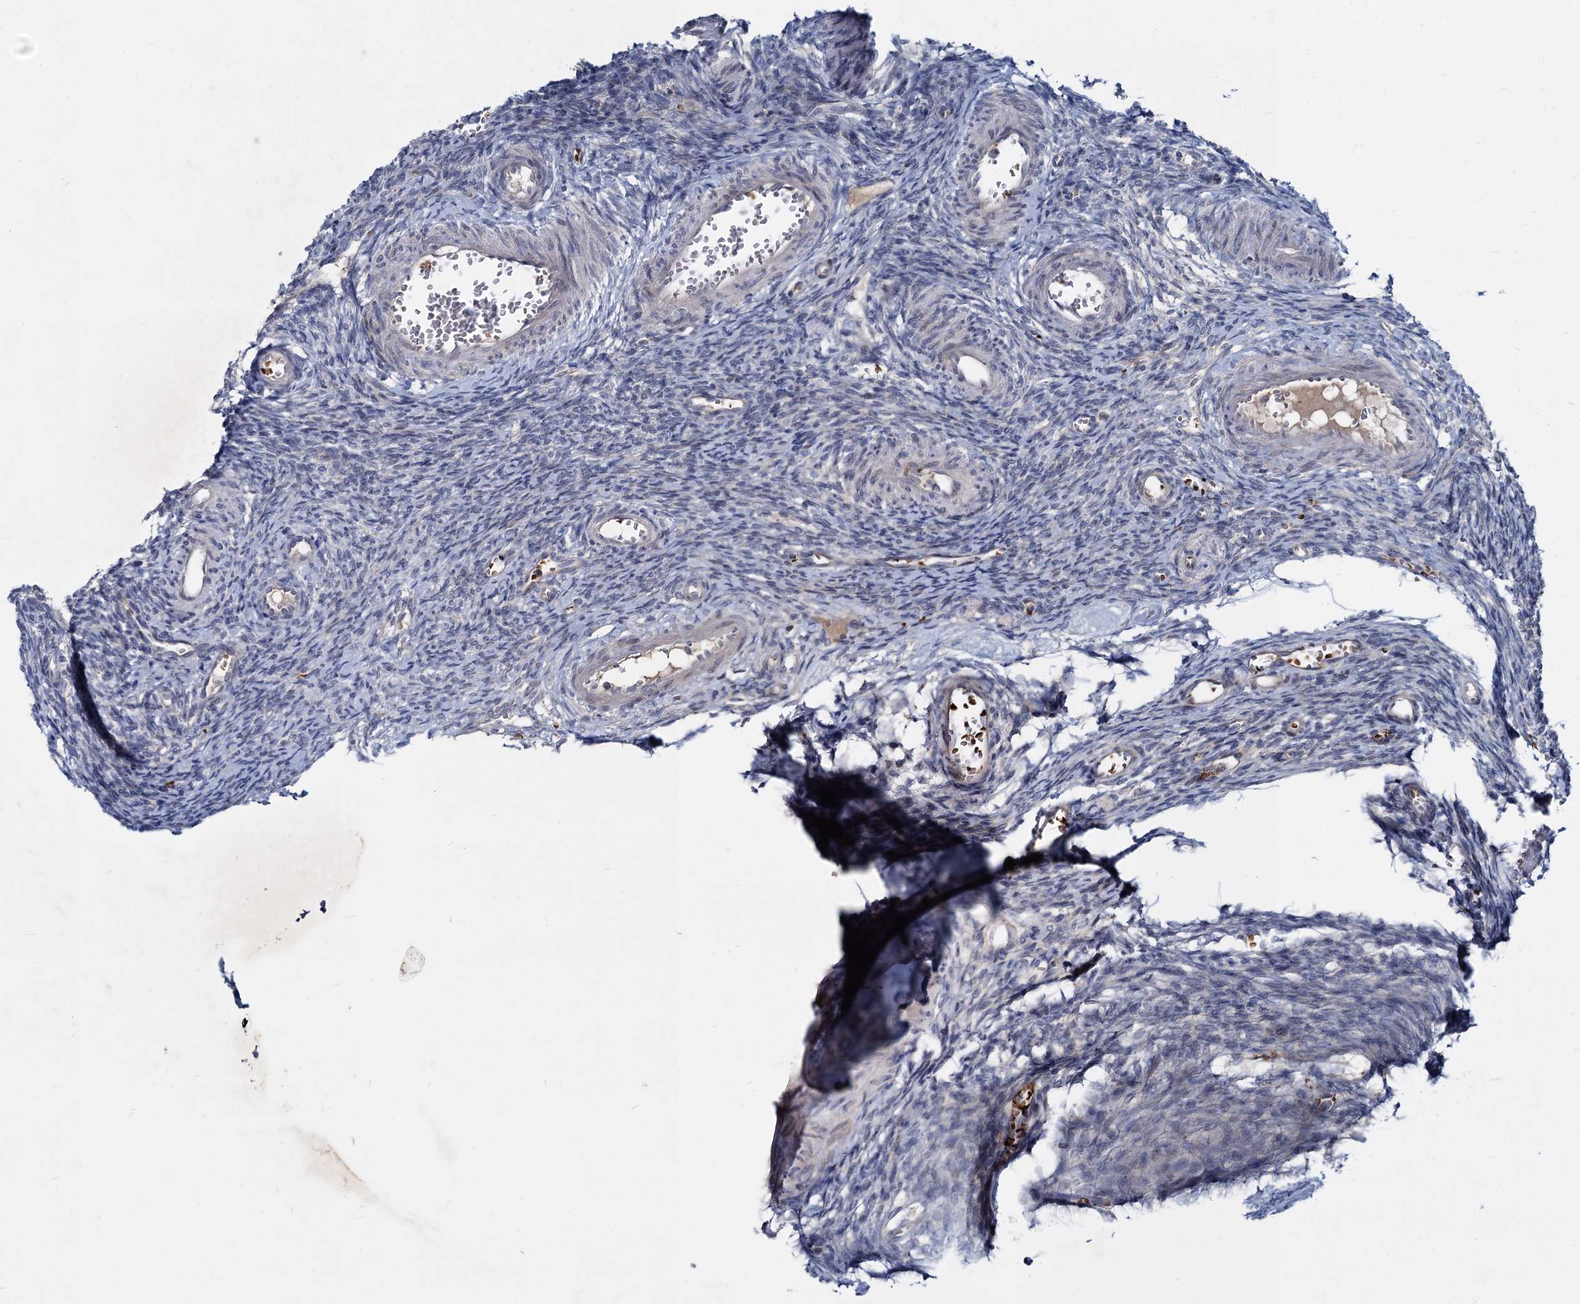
{"staining": {"intensity": "negative", "quantity": "none", "location": "none"}, "tissue": "ovary", "cell_type": "Ovarian stroma cells", "image_type": "normal", "snomed": [{"axis": "morphology", "description": "Normal tissue, NOS"}, {"axis": "topography", "description": "Ovary"}], "caption": "DAB immunohistochemical staining of benign ovary shows no significant positivity in ovarian stroma cells.", "gene": "RNF6", "patient": {"sex": "female", "age": 39}}